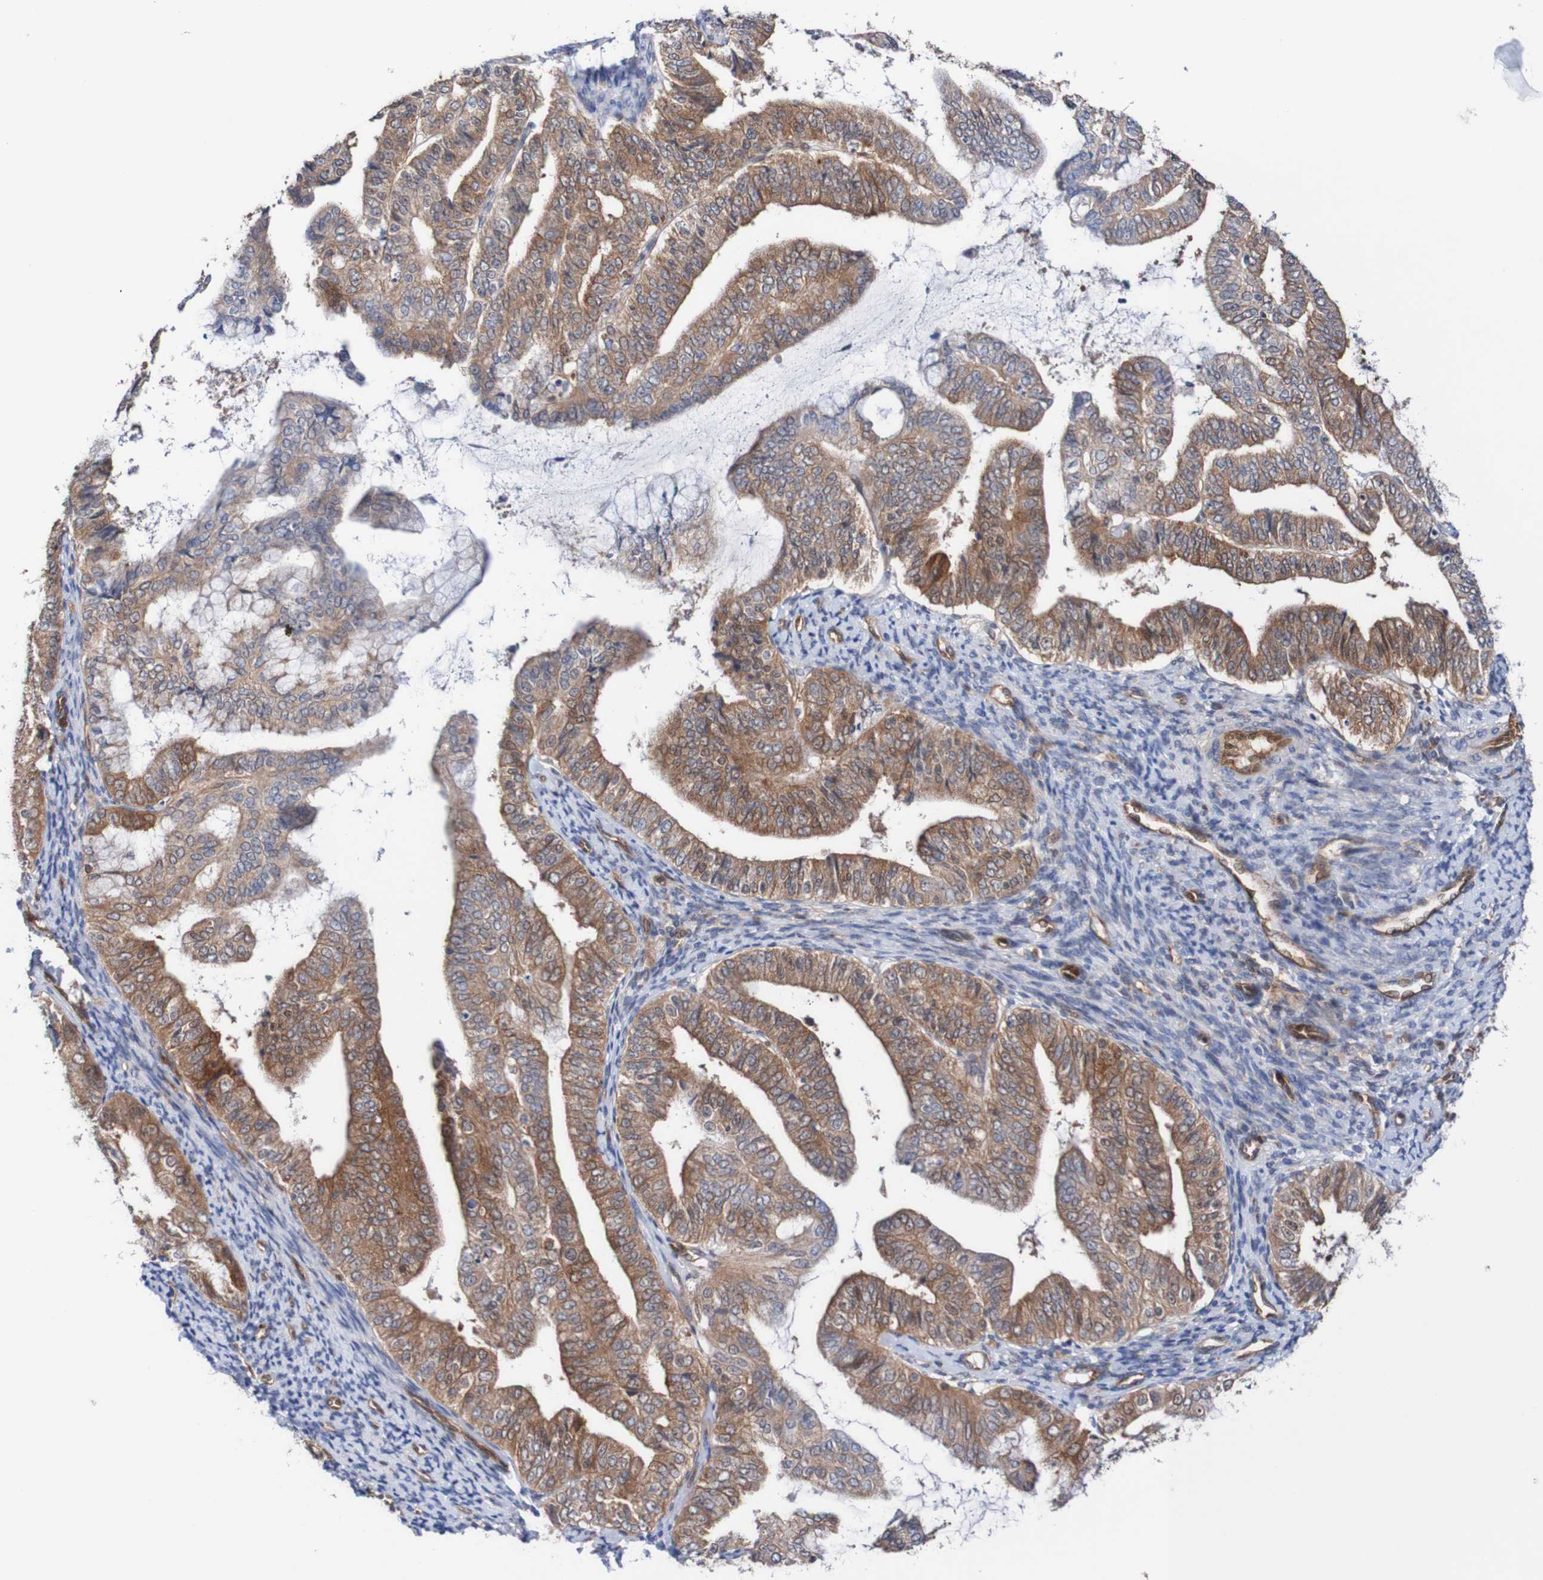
{"staining": {"intensity": "moderate", "quantity": ">75%", "location": "cytoplasmic/membranous"}, "tissue": "endometrial cancer", "cell_type": "Tumor cells", "image_type": "cancer", "snomed": [{"axis": "morphology", "description": "Adenocarcinoma, NOS"}, {"axis": "topography", "description": "Endometrium"}], "caption": "A brown stain shows moderate cytoplasmic/membranous expression of a protein in human adenocarcinoma (endometrial) tumor cells. (DAB (3,3'-diaminobenzidine) = brown stain, brightfield microscopy at high magnification).", "gene": "RIGI", "patient": {"sex": "female", "age": 63}}